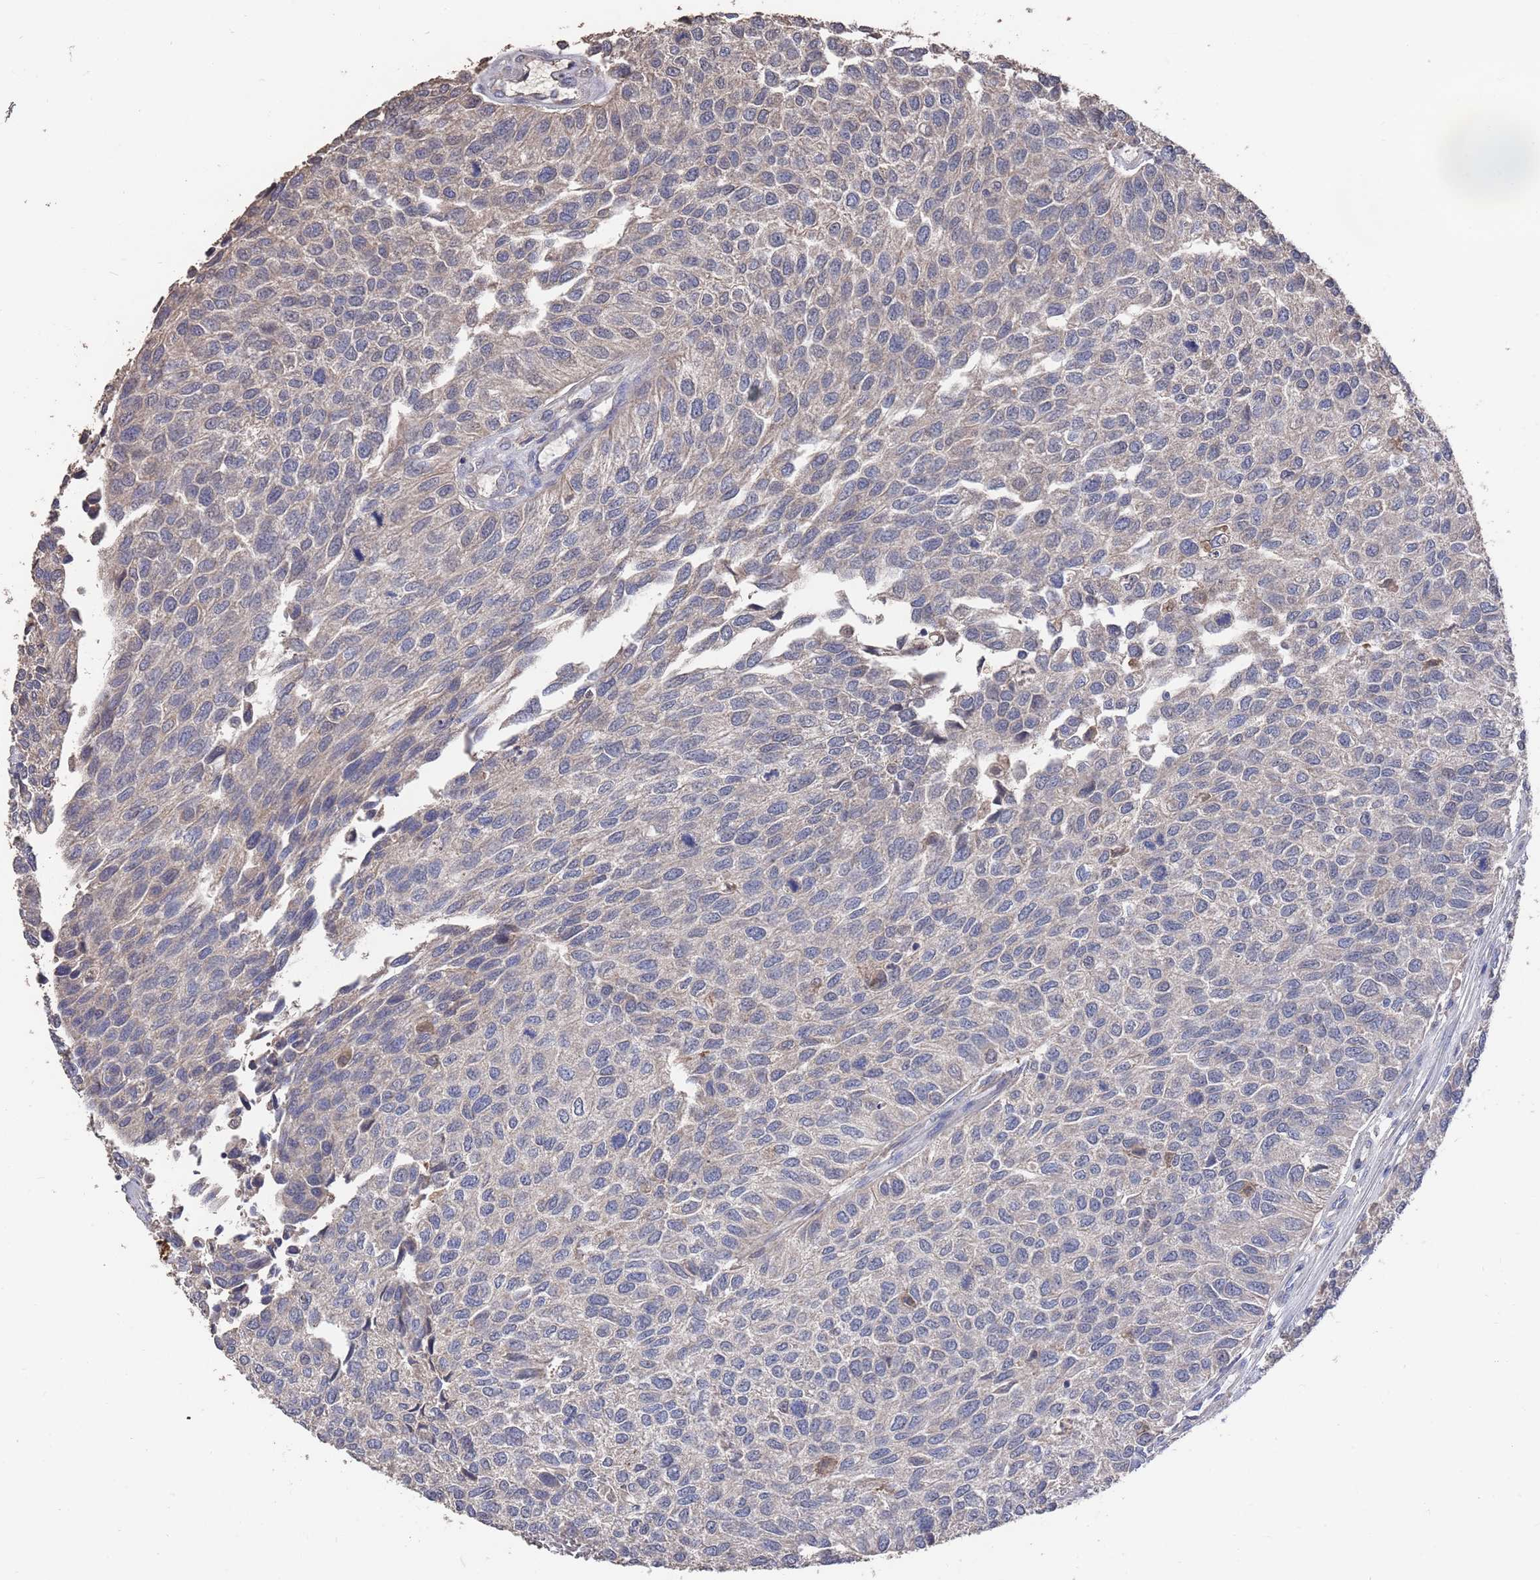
{"staining": {"intensity": "negative", "quantity": "none", "location": "none"}, "tissue": "urothelial cancer", "cell_type": "Tumor cells", "image_type": "cancer", "snomed": [{"axis": "morphology", "description": "Urothelial carcinoma, NOS"}, {"axis": "topography", "description": "Urinary bladder"}], "caption": "IHC micrograph of neoplastic tissue: urothelial cancer stained with DAB shows no significant protein expression in tumor cells. (DAB (3,3'-diaminobenzidine) IHC, high magnification).", "gene": "BTBD18", "patient": {"sex": "male", "age": 55}}